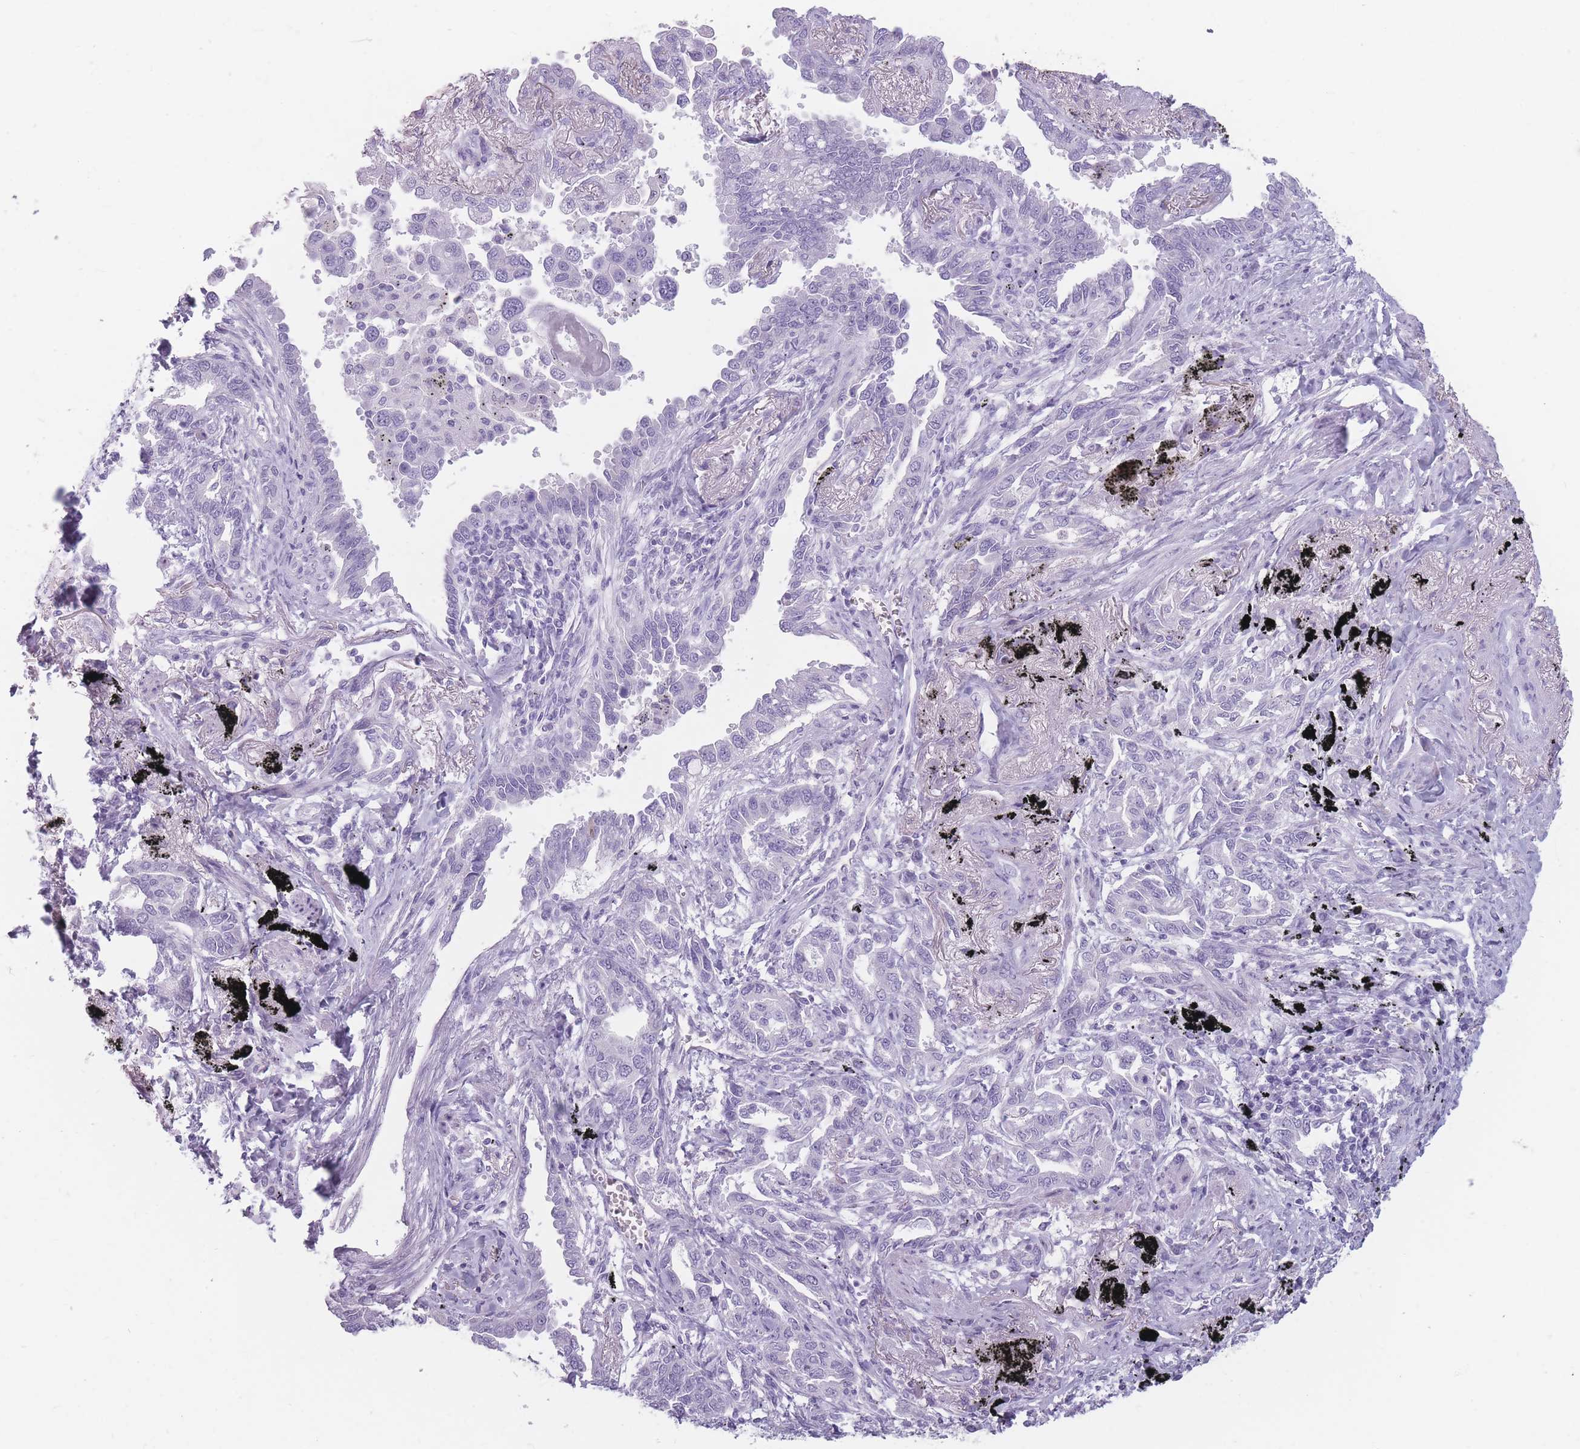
{"staining": {"intensity": "negative", "quantity": "none", "location": "none"}, "tissue": "lung cancer", "cell_type": "Tumor cells", "image_type": "cancer", "snomed": [{"axis": "morphology", "description": "Adenocarcinoma, NOS"}, {"axis": "topography", "description": "Lung"}], "caption": "DAB immunohistochemical staining of lung adenocarcinoma reveals no significant positivity in tumor cells.", "gene": "CCNO", "patient": {"sex": "male", "age": 67}}